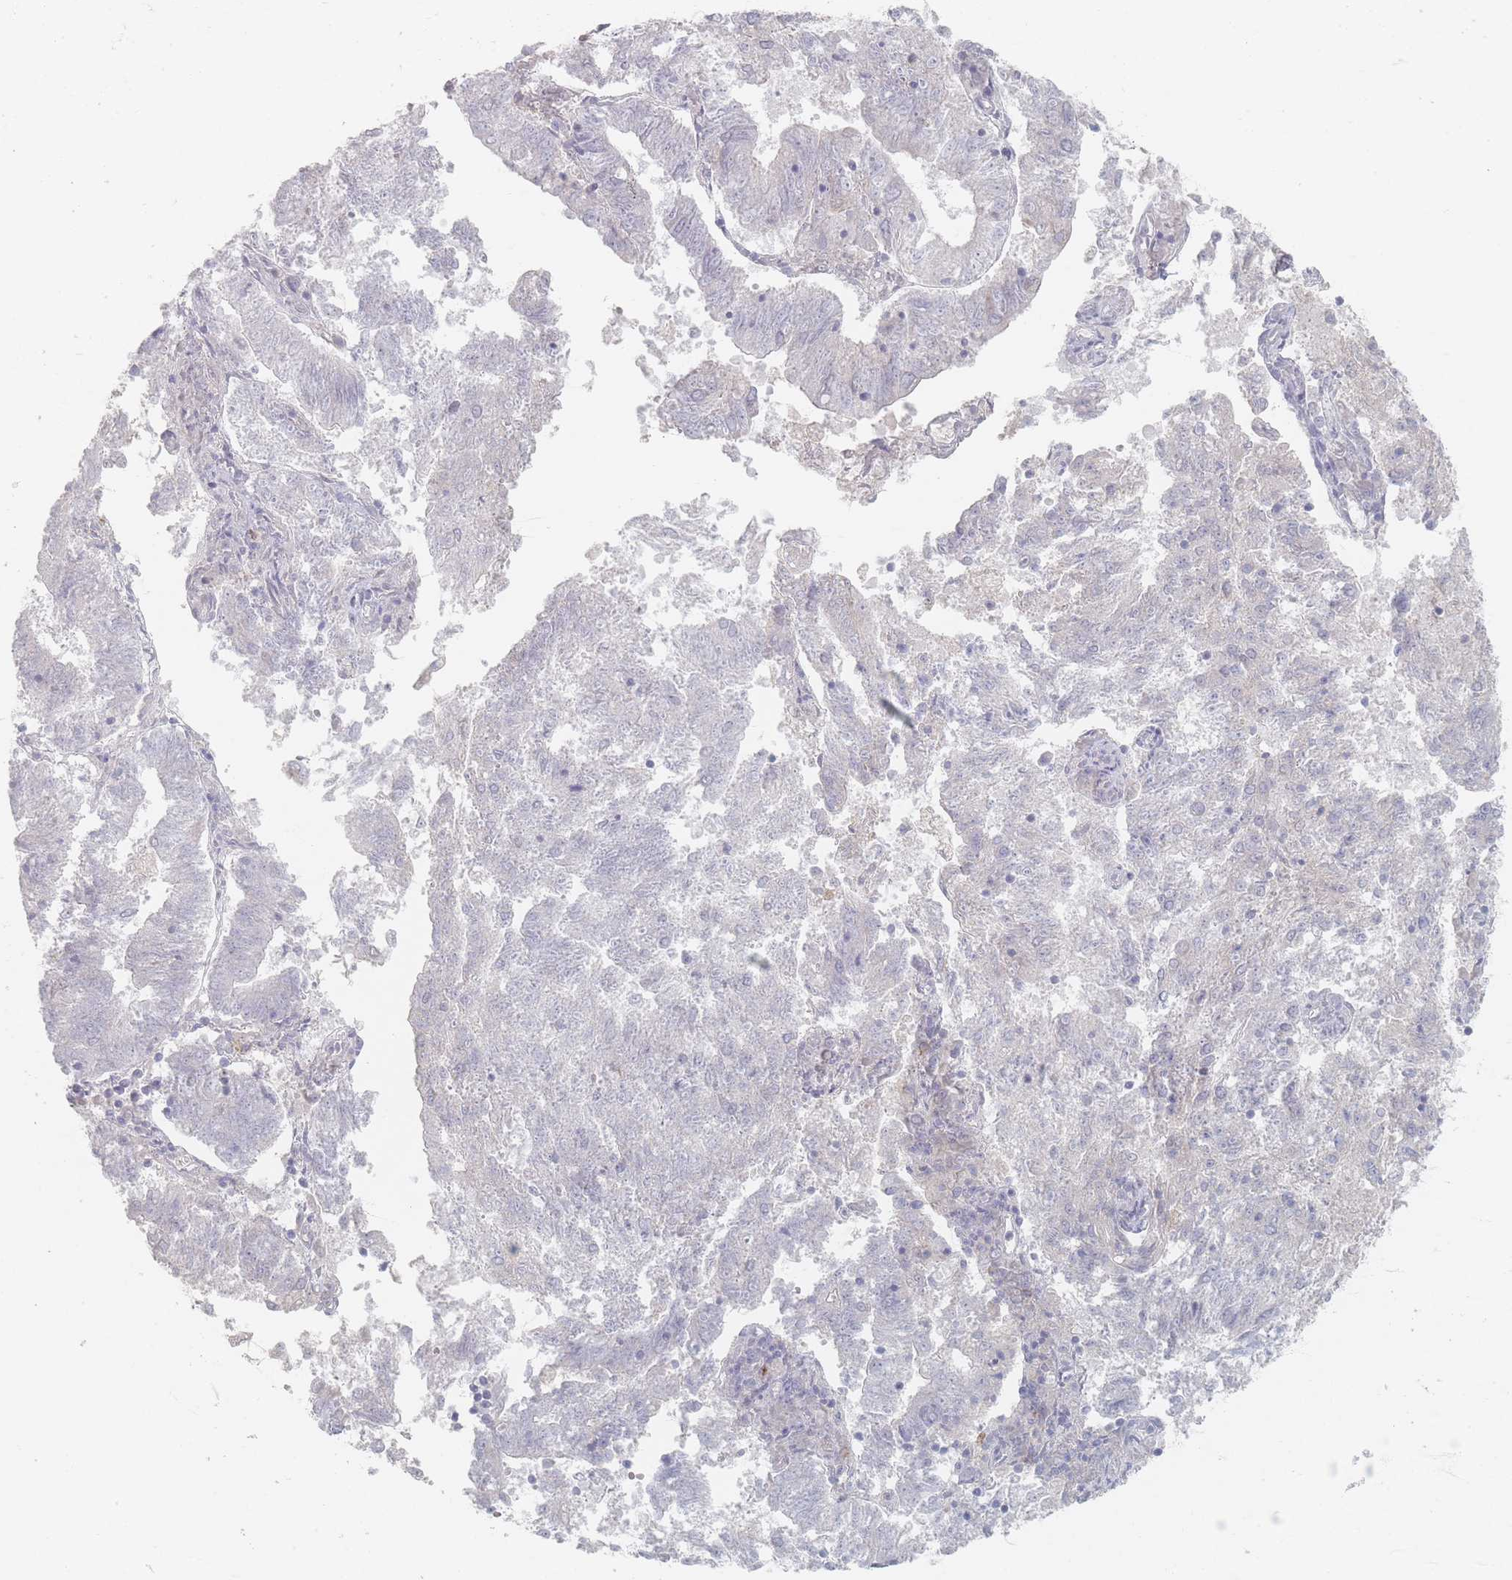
{"staining": {"intensity": "negative", "quantity": "none", "location": "none"}, "tissue": "endometrial cancer", "cell_type": "Tumor cells", "image_type": "cancer", "snomed": [{"axis": "morphology", "description": "Adenocarcinoma, NOS"}, {"axis": "topography", "description": "Endometrium"}], "caption": "Immunohistochemistry (IHC) image of neoplastic tissue: human endometrial adenocarcinoma stained with DAB shows no significant protein staining in tumor cells.", "gene": "CD37", "patient": {"sex": "female", "age": 82}}